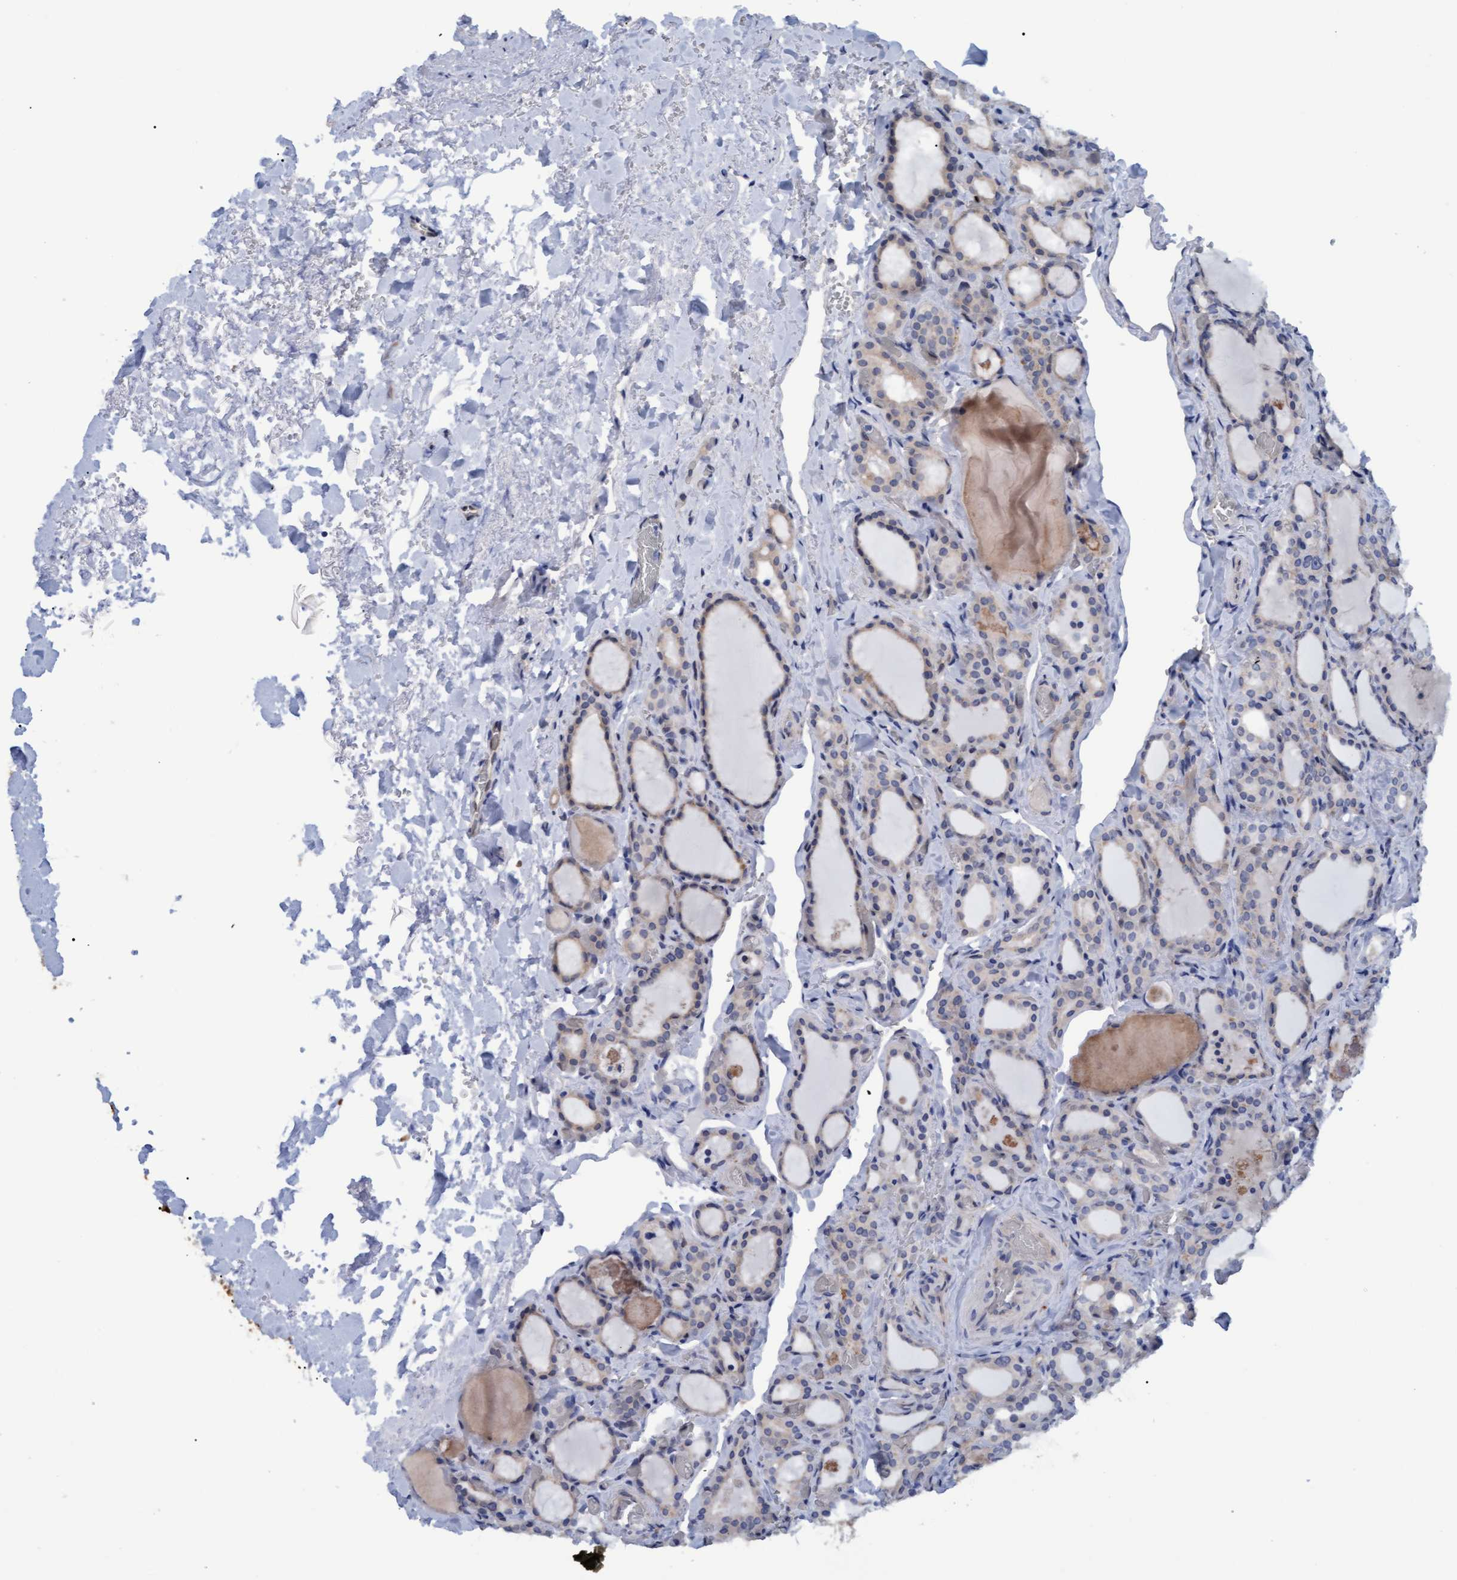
{"staining": {"intensity": "weak", "quantity": "<25%", "location": "cytoplasmic/membranous"}, "tissue": "parathyroid gland", "cell_type": "Glandular cells", "image_type": "normal", "snomed": [{"axis": "morphology", "description": "Normal tissue, NOS"}, {"axis": "morphology", "description": "Adenoma, NOS"}, {"axis": "topography", "description": "Parathyroid gland"}], "caption": "High power microscopy micrograph of an IHC micrograph of normal parathyroid gland, revealing no significant staining in glandular cells. The staining was performed using DAB to visualize the protein expression in brown, while the nuclei were stained in blue with hematoxylin (Magnification: 20x).", "gene": "STXBP1", "patient": {"sex": "female", "age": 58}}